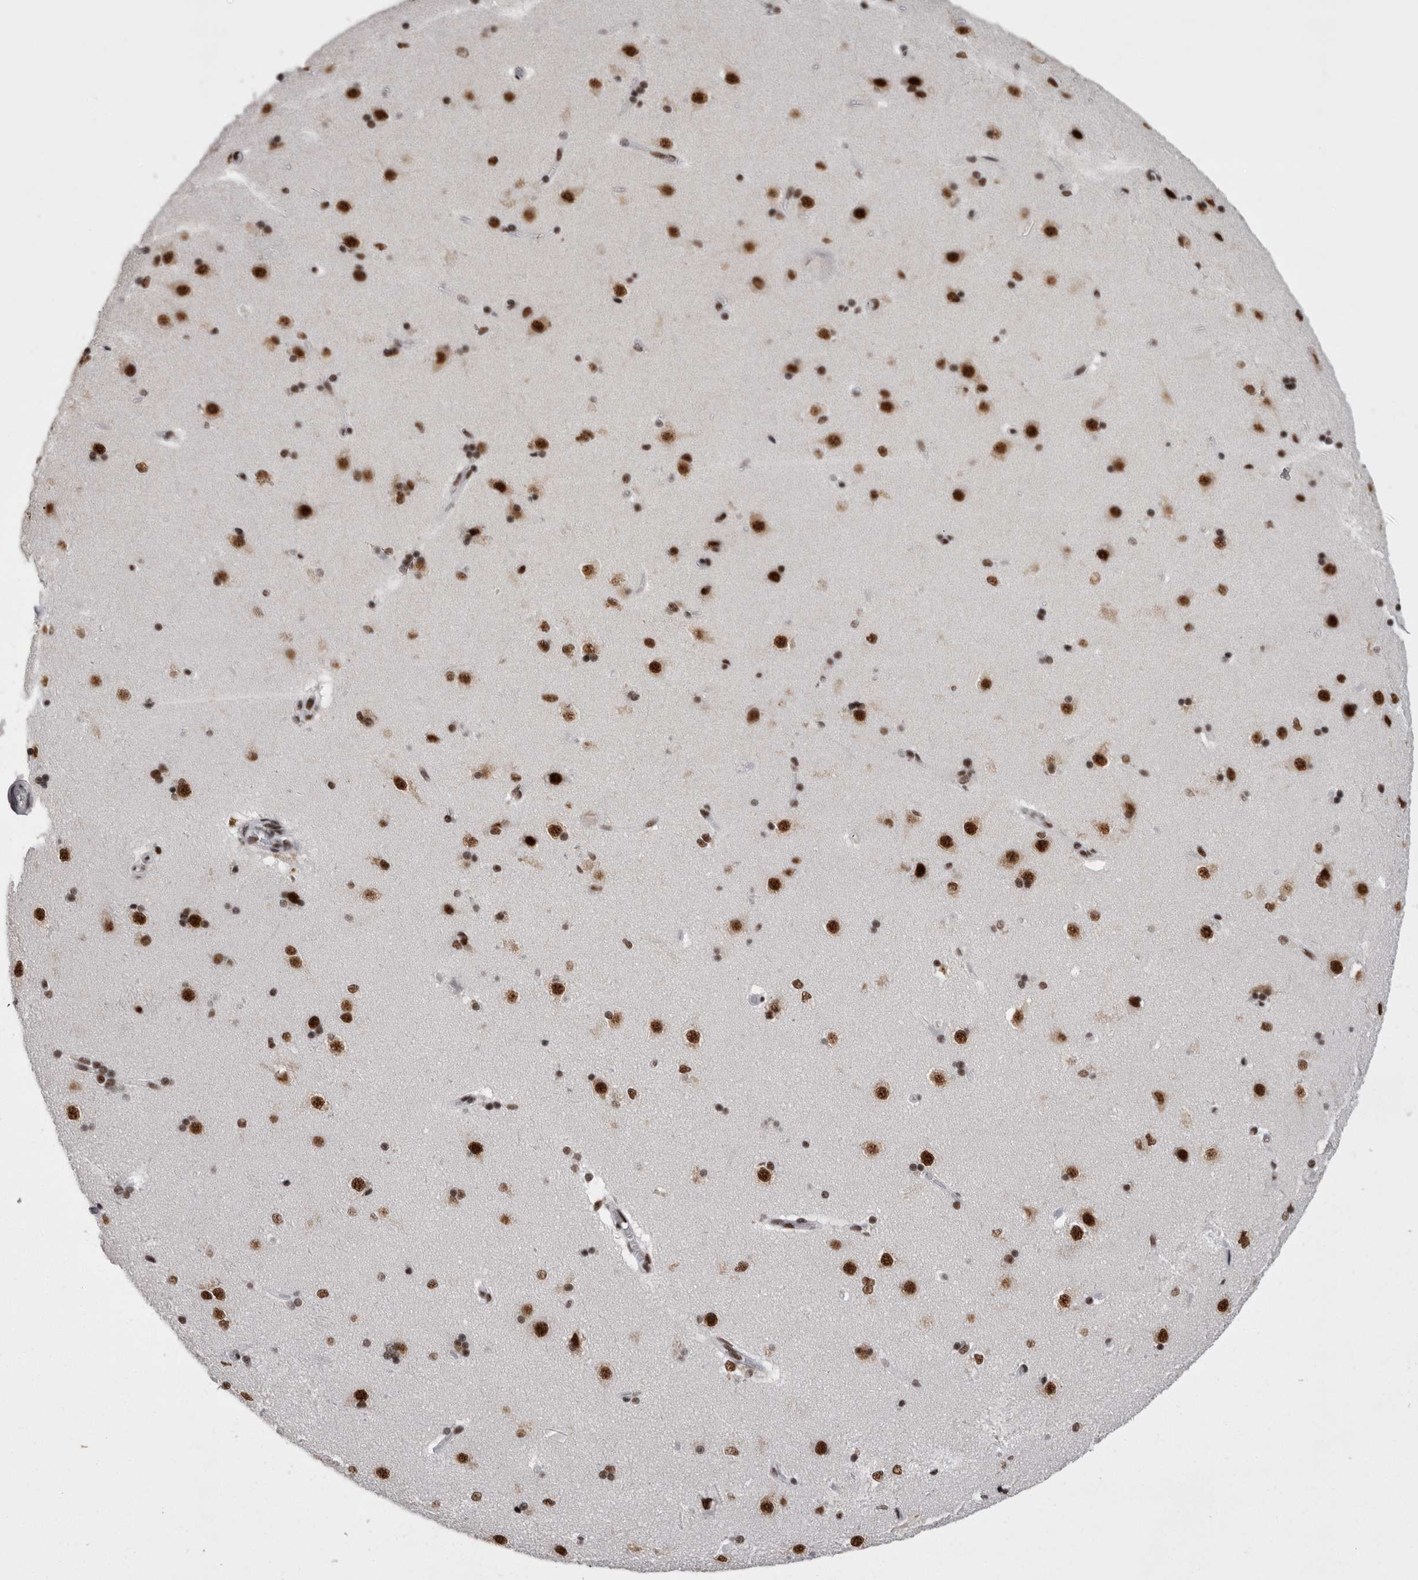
{"staining": {"intensity": "strong", "quantity": ">75%", "location": "nuclear"}, "tissue": "caudate", "cell_type": "Glial cells", "image_type": "normal", "snomed": [{"axis": "morphology", "description": "Normal tissue, NOS"}, {"axis": "topography", "description": "Lateral ventricle wall"}], "caption": "Immunohistochemical staining of normal human caudate demonstrates strong nuclear protein positivity in about >75% of glial cells. (Stains: DAB (3,3'-diaminobenzidine) in brown, nuclei in blue, Microscopy: brightfield microscopy at high magnification).", "gene": "SNRNP40", "patient": {"sex": "female", "age": 19}}